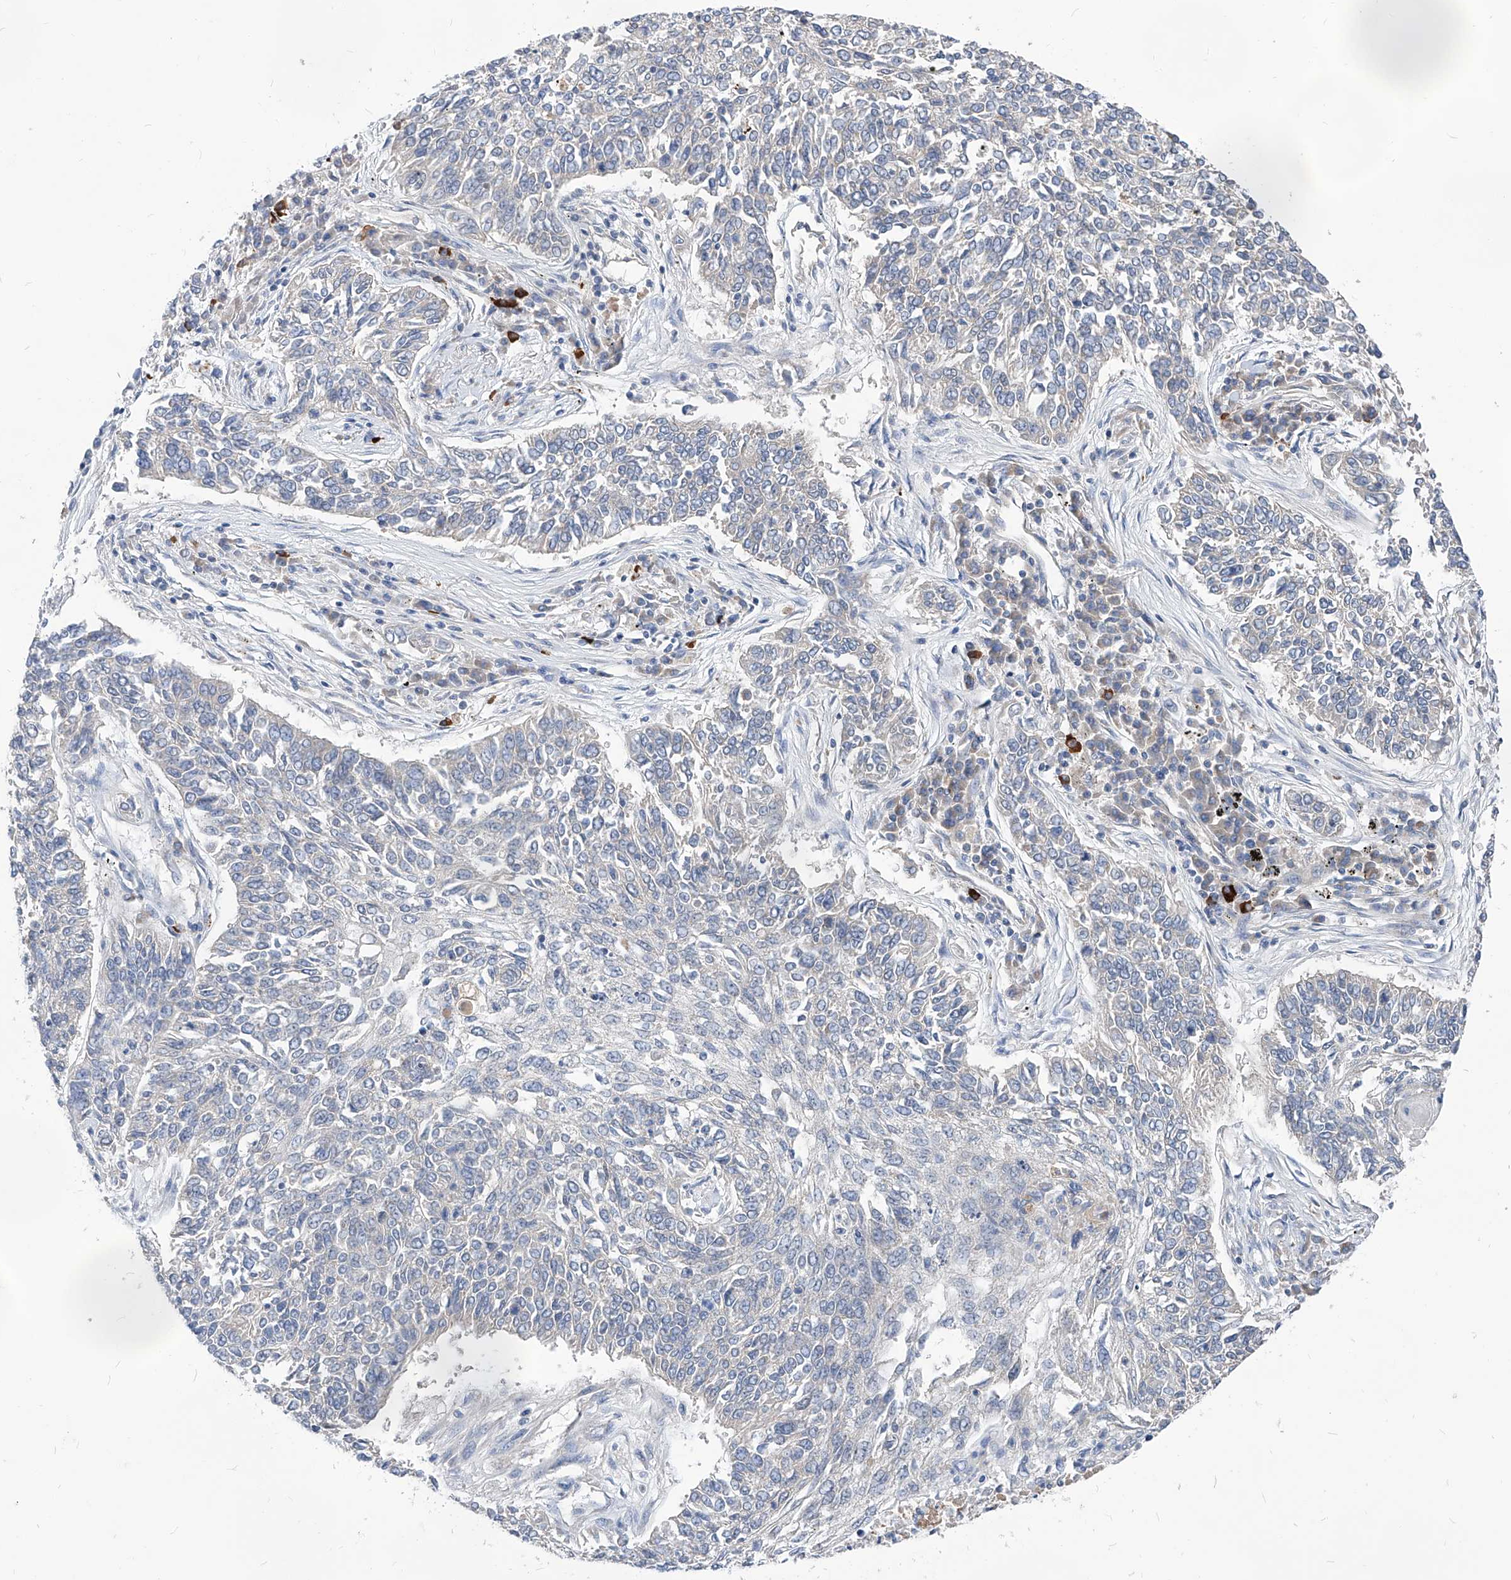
{"staining": {"intensity": "negative", "quantity": "none", "location": "none"}, "tissue": "lung cancer", "cell_type": "Tumor cells", "image_type": "cancer", "snomed": [{"axis": "morphology", "description": "Normal tissue, NOS"}, {"axis": "morphology", "description": "Squamous cell carcinoma, NOS"}, {"axis": "topography", "description": "Cartilage tissue"}, {"axis": "topography", "description": "Bronchus"}, {"axis": "topography", "description": "Lung"}], "caption": "An immunohistochemistry micrograph of lung cancer is shown. There is no staining in tumor cells of lung cancer.", "gene": "AKAP10", "patient": {"sex": "female", "age": 49}}